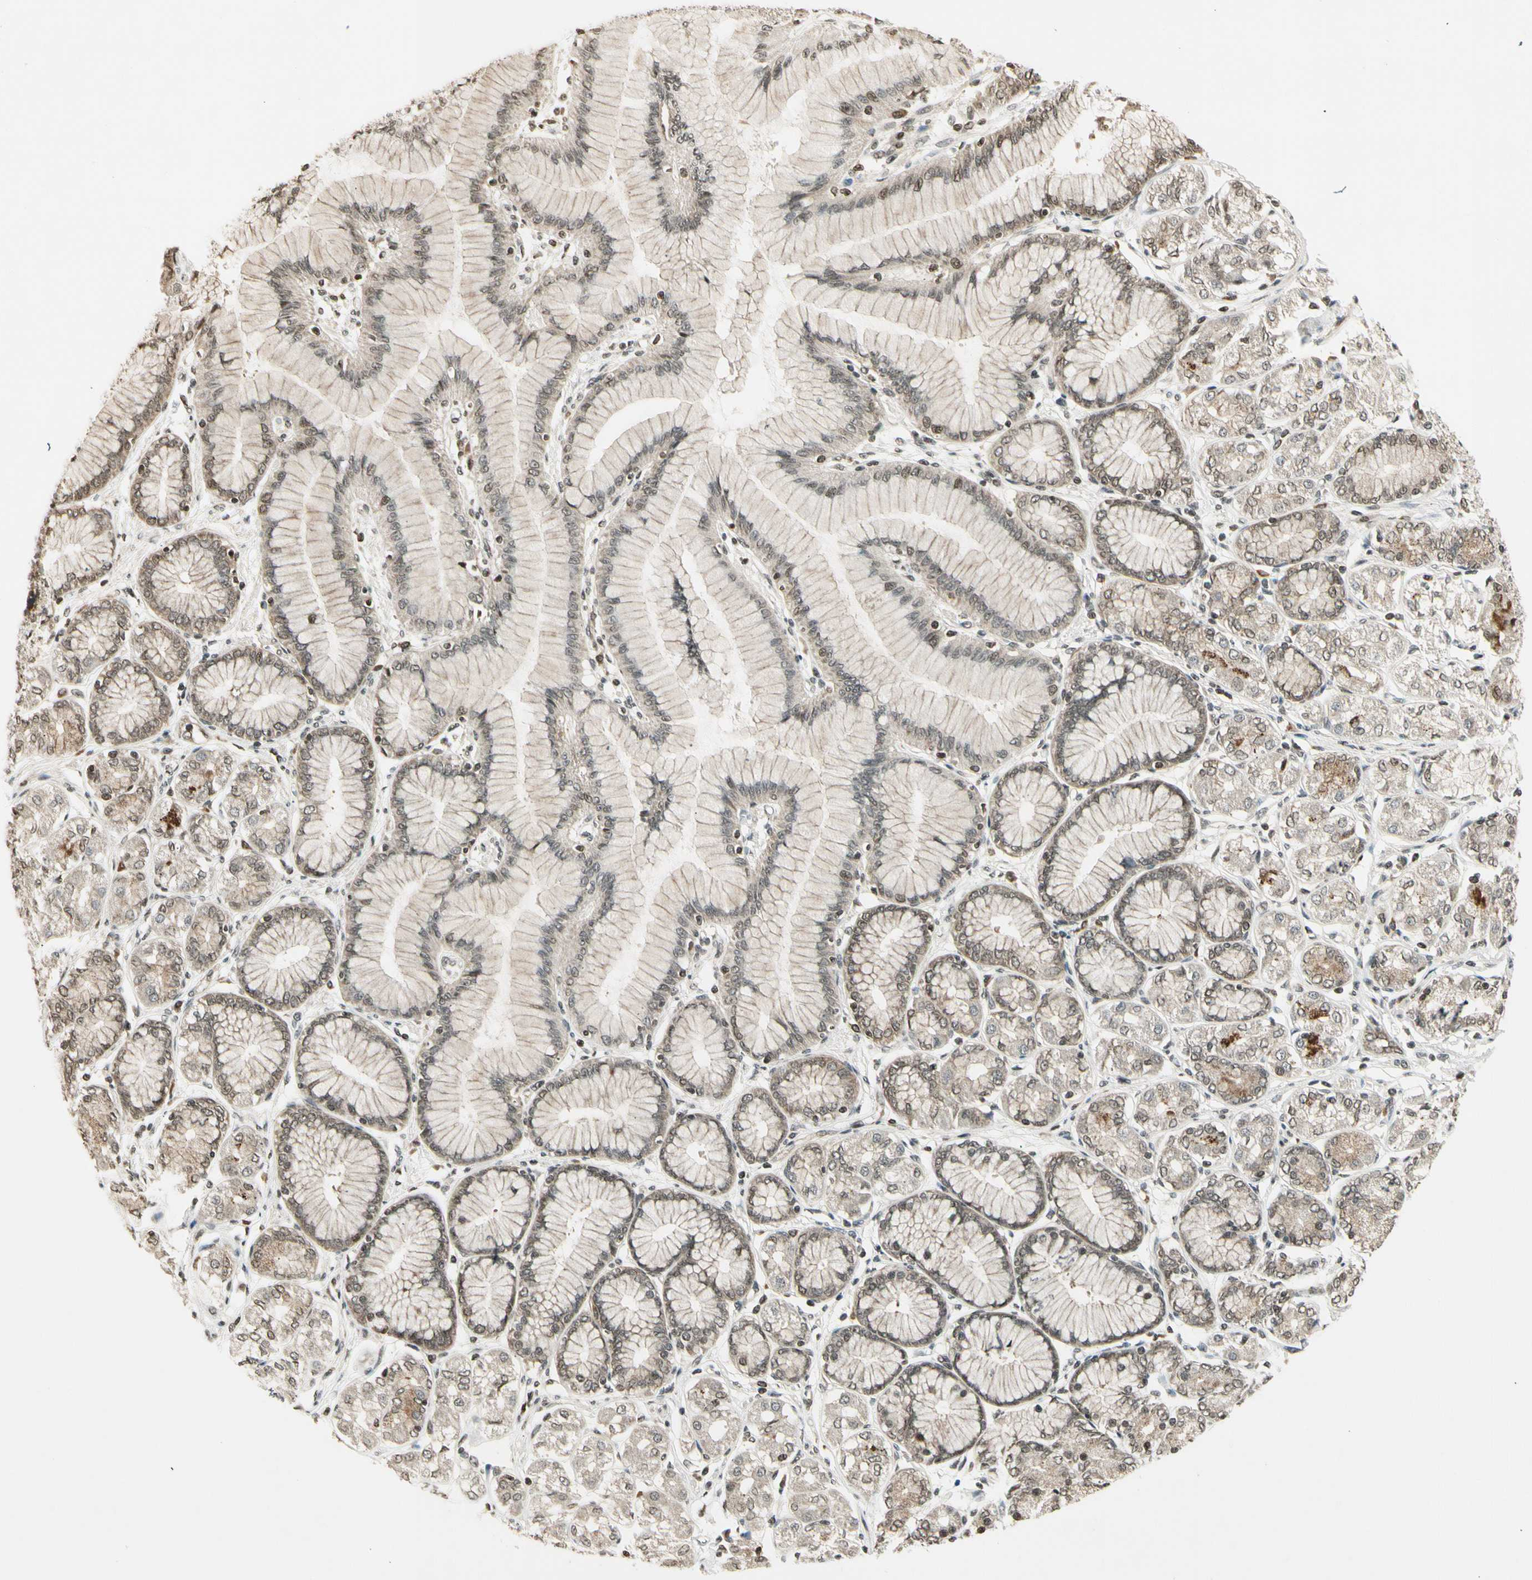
{"staining": {"intensity": "weak", "quantity": ">75%", "location": "cytoplasmic/membranous"}, "tissue": "stomach cancer", "cell_type": "Tumor cells", "image_type": "cancer", "snomed": [{"axis": "morphology", "description": "Normal tissue, NOS"}, {"axis": "morphology", "description": "Adenocarcinoma, NOS"}, {"axis": "topography", "description": "Stomach, upper"}, {"axis": "topography", "description": "Stomach"}], "caption": "Stomach cancer (adenocarcinoma) stained with IHC reveals weak cytoplasmic/membranous positivity in approximately >75% of tumor cells.", "gene": "SMN2", "patient": {"sex": "female", "age": 65}}